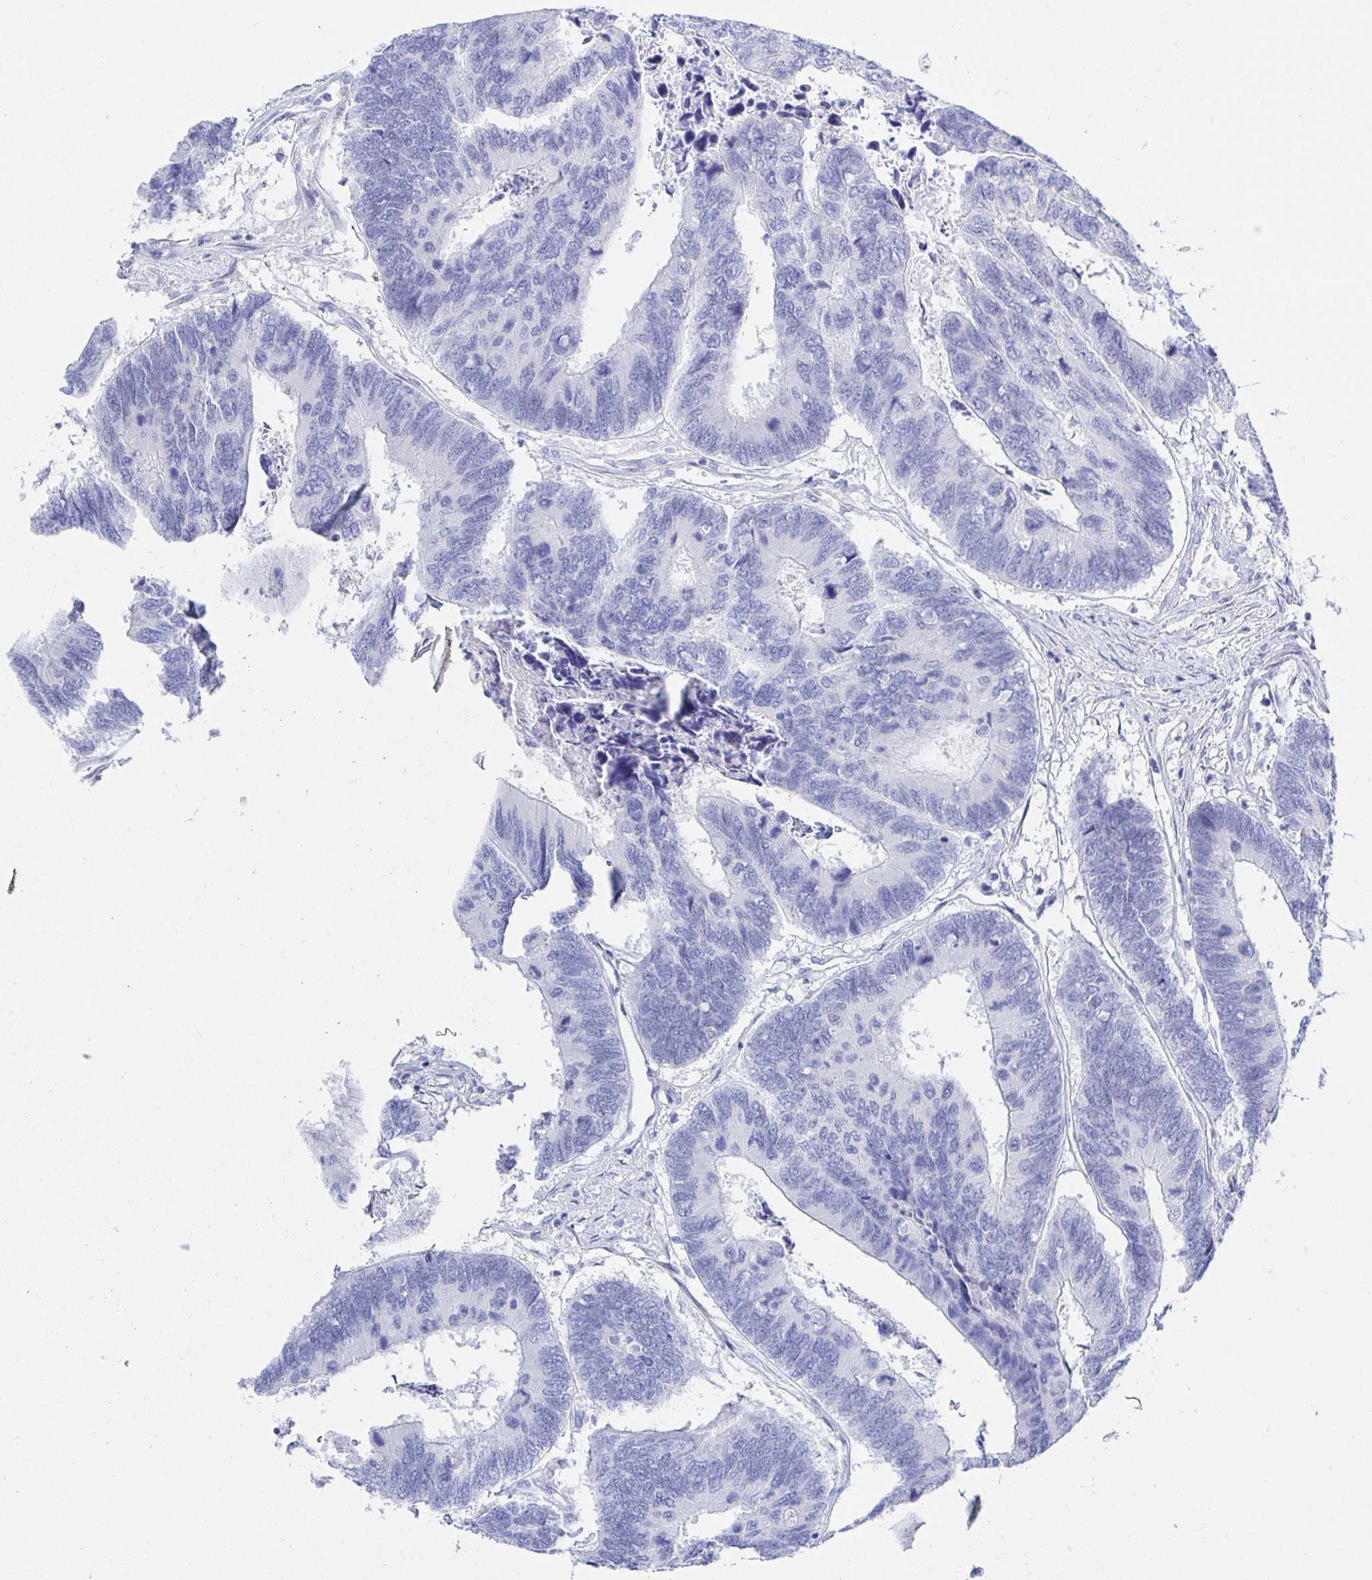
{"staining": {"intensity": "negative", "quantity": "none", "location": "none"}, "tissue": "colorectal cancer", "cell_type": "Tumor cells", "image_type": "cancer", "snomed": [{"axis": "morphology", "description": "Adenocarcinoma, NOS"}, {"axis": "topography", "description": "Colon"}], "caption": "A micrograph of human colorectal cancer (adenocarcinoma) is negative for staining in tumor cells.", "gene": "KCNH6", "patient": {"sex": "female", "age": 67}}